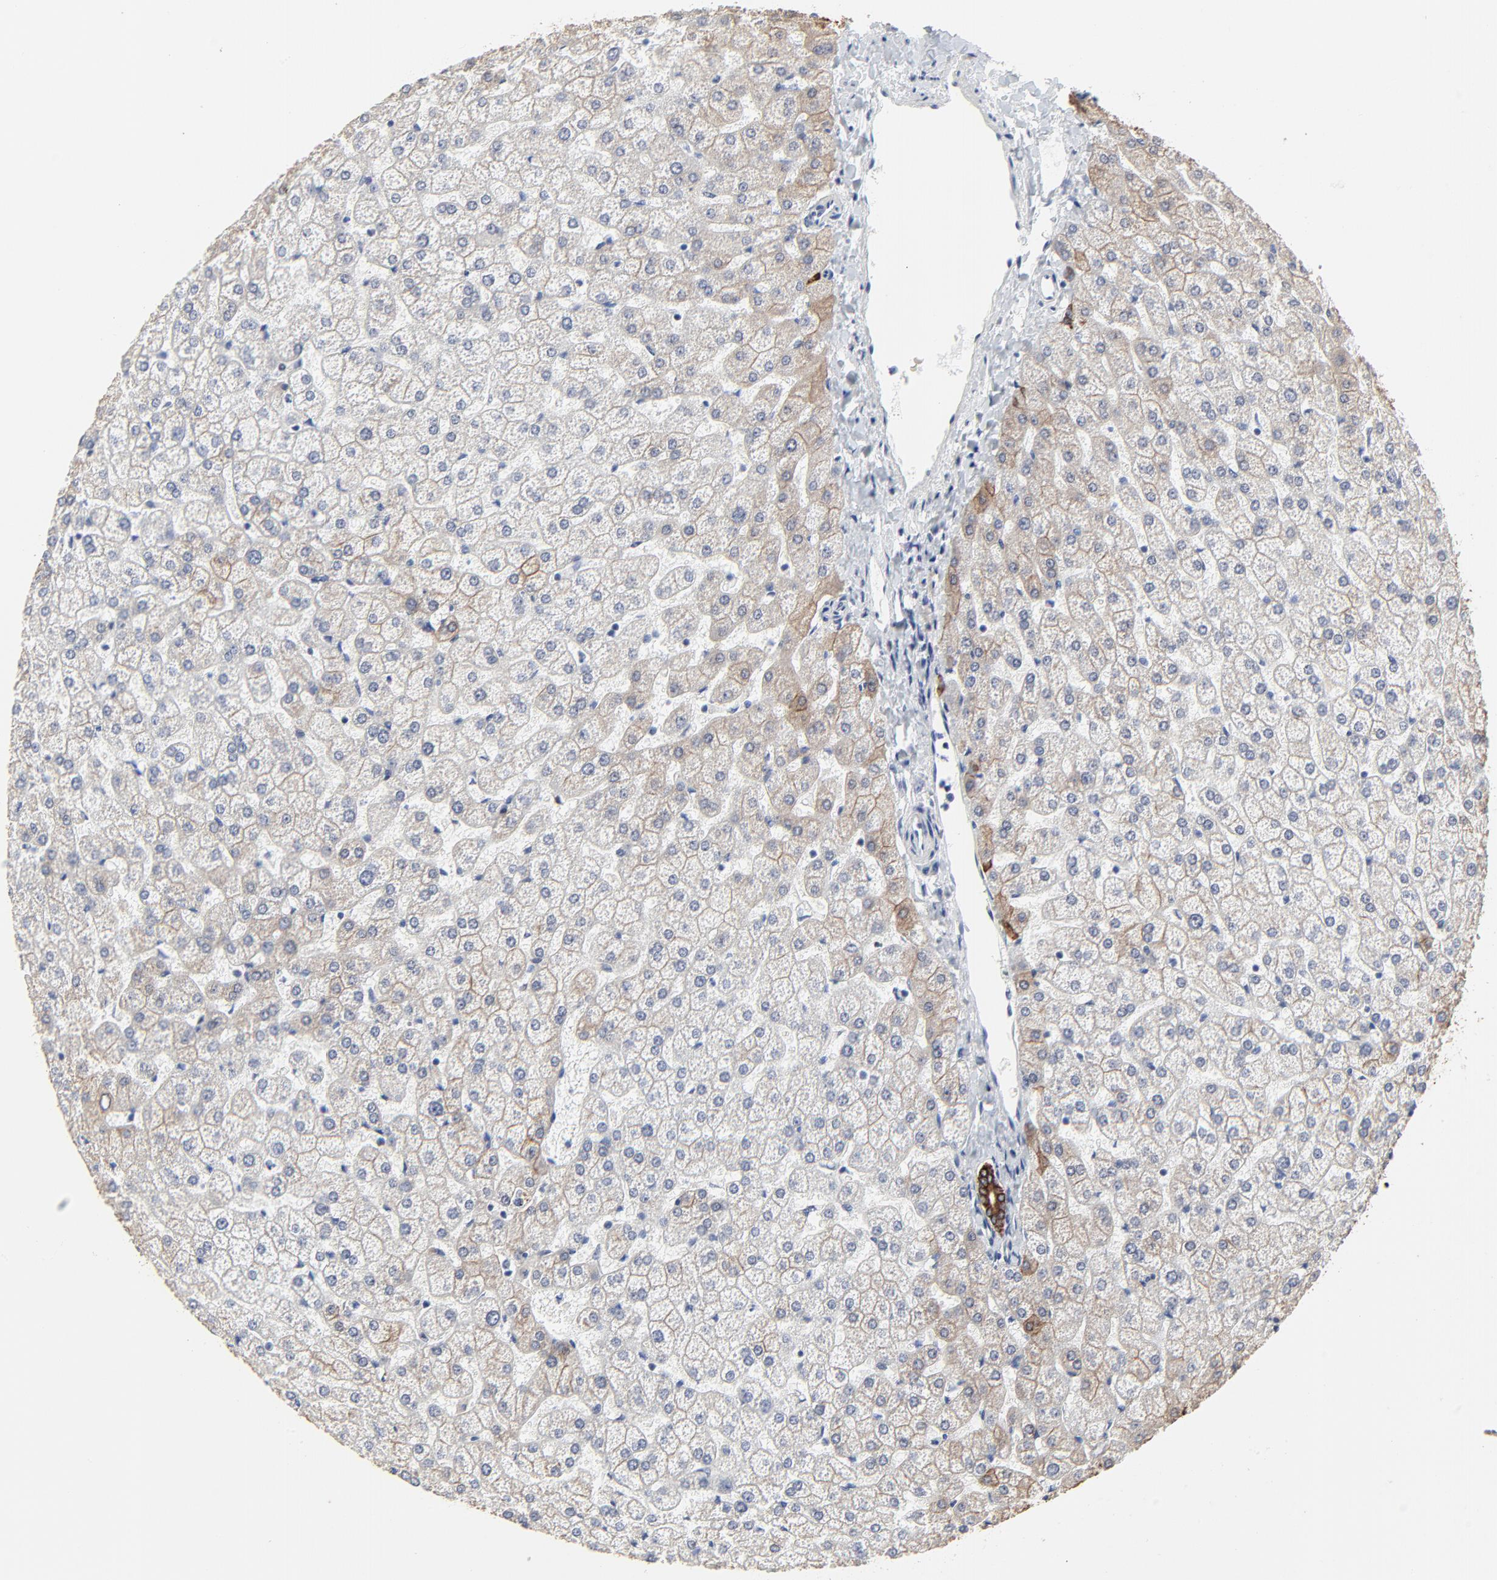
{"staining": {"intensity": "strong", "quantity": ">75%", "location": "cytoplasmic/membranous"}, "tissue": "liver", "cell_type": "Cholangiocytes", "image_type": "normal", "snomed": [{"axis": "morphology", "description": "Normal tissue, NOS"}, {"axis": "topography", "description": "Liver"}], "caption": "An immunohistochemistry (IHC) micrograph of benign tissue is shown. Protein staining in brown labels strong cytoplasmic/membranous positivity in liver within cholangiocytes.", "gene": "LNX1", "patient": {"sex": "female", "age": 32}}